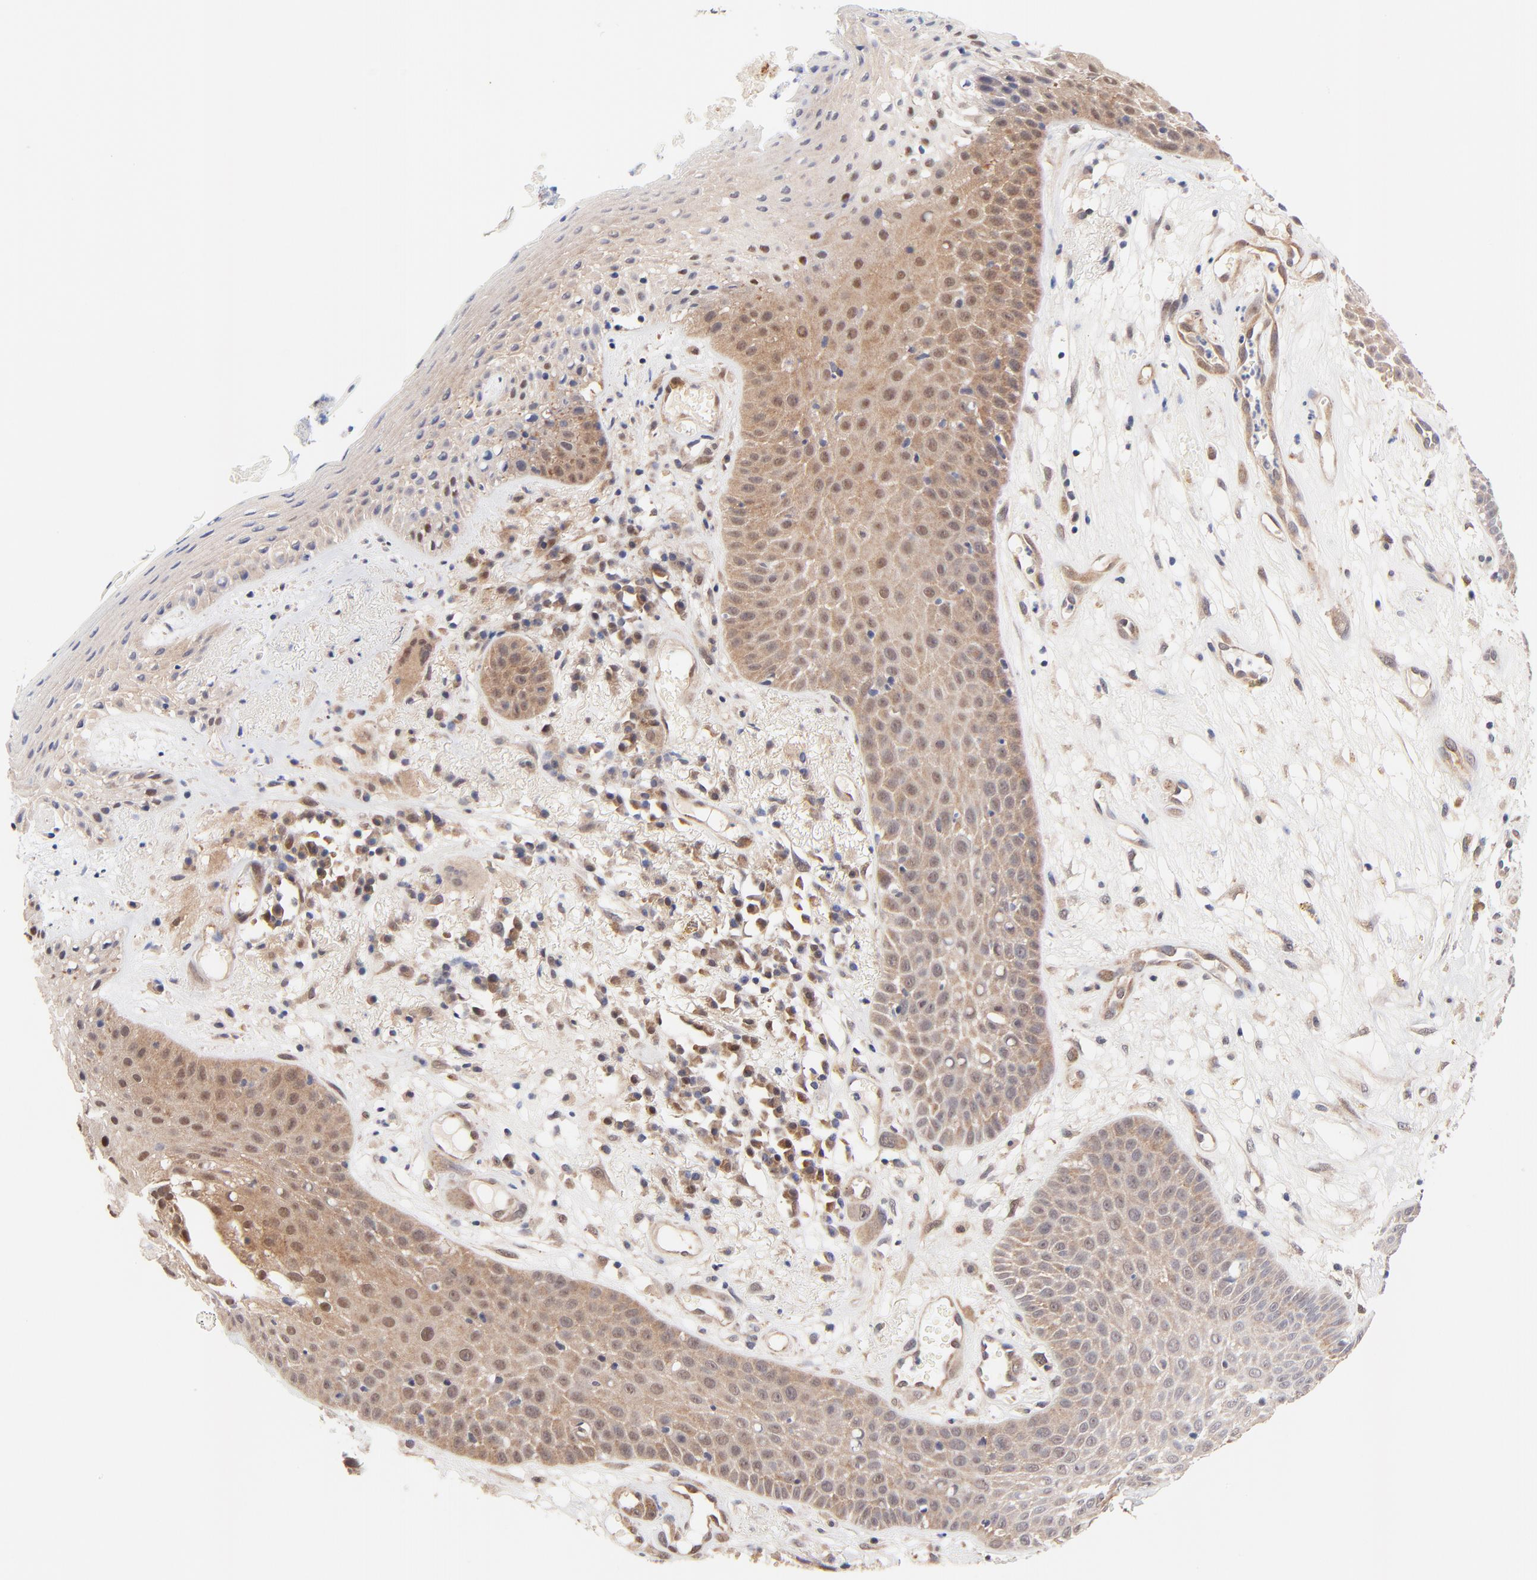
{"staining": {"intensity": "moderate", "quantity": "25%-75%", "location": "cytoplasmic/membranous,nuclear"}, "tissue": "skin cancer", "cell_type": "Tumor cells", "image_type": "cancer", "snomed": [{"axis": "morphology", "description": "Squamous cell carcinoma, NOS"}, {"axis": "topography", "description": "Skin"}], "caption": "Immunohistochemistry (IHC) histopathology image of skin cancer (squamous cell carcinoma) stained for a protein (brown), which demonstrates medium levels of moderate cytoplasmic/membranous and nuclear staining in approximately 25%-75% of tumor cells.", "gene": "TXNL1", "patient": {"sex": "male", "age": 65}}